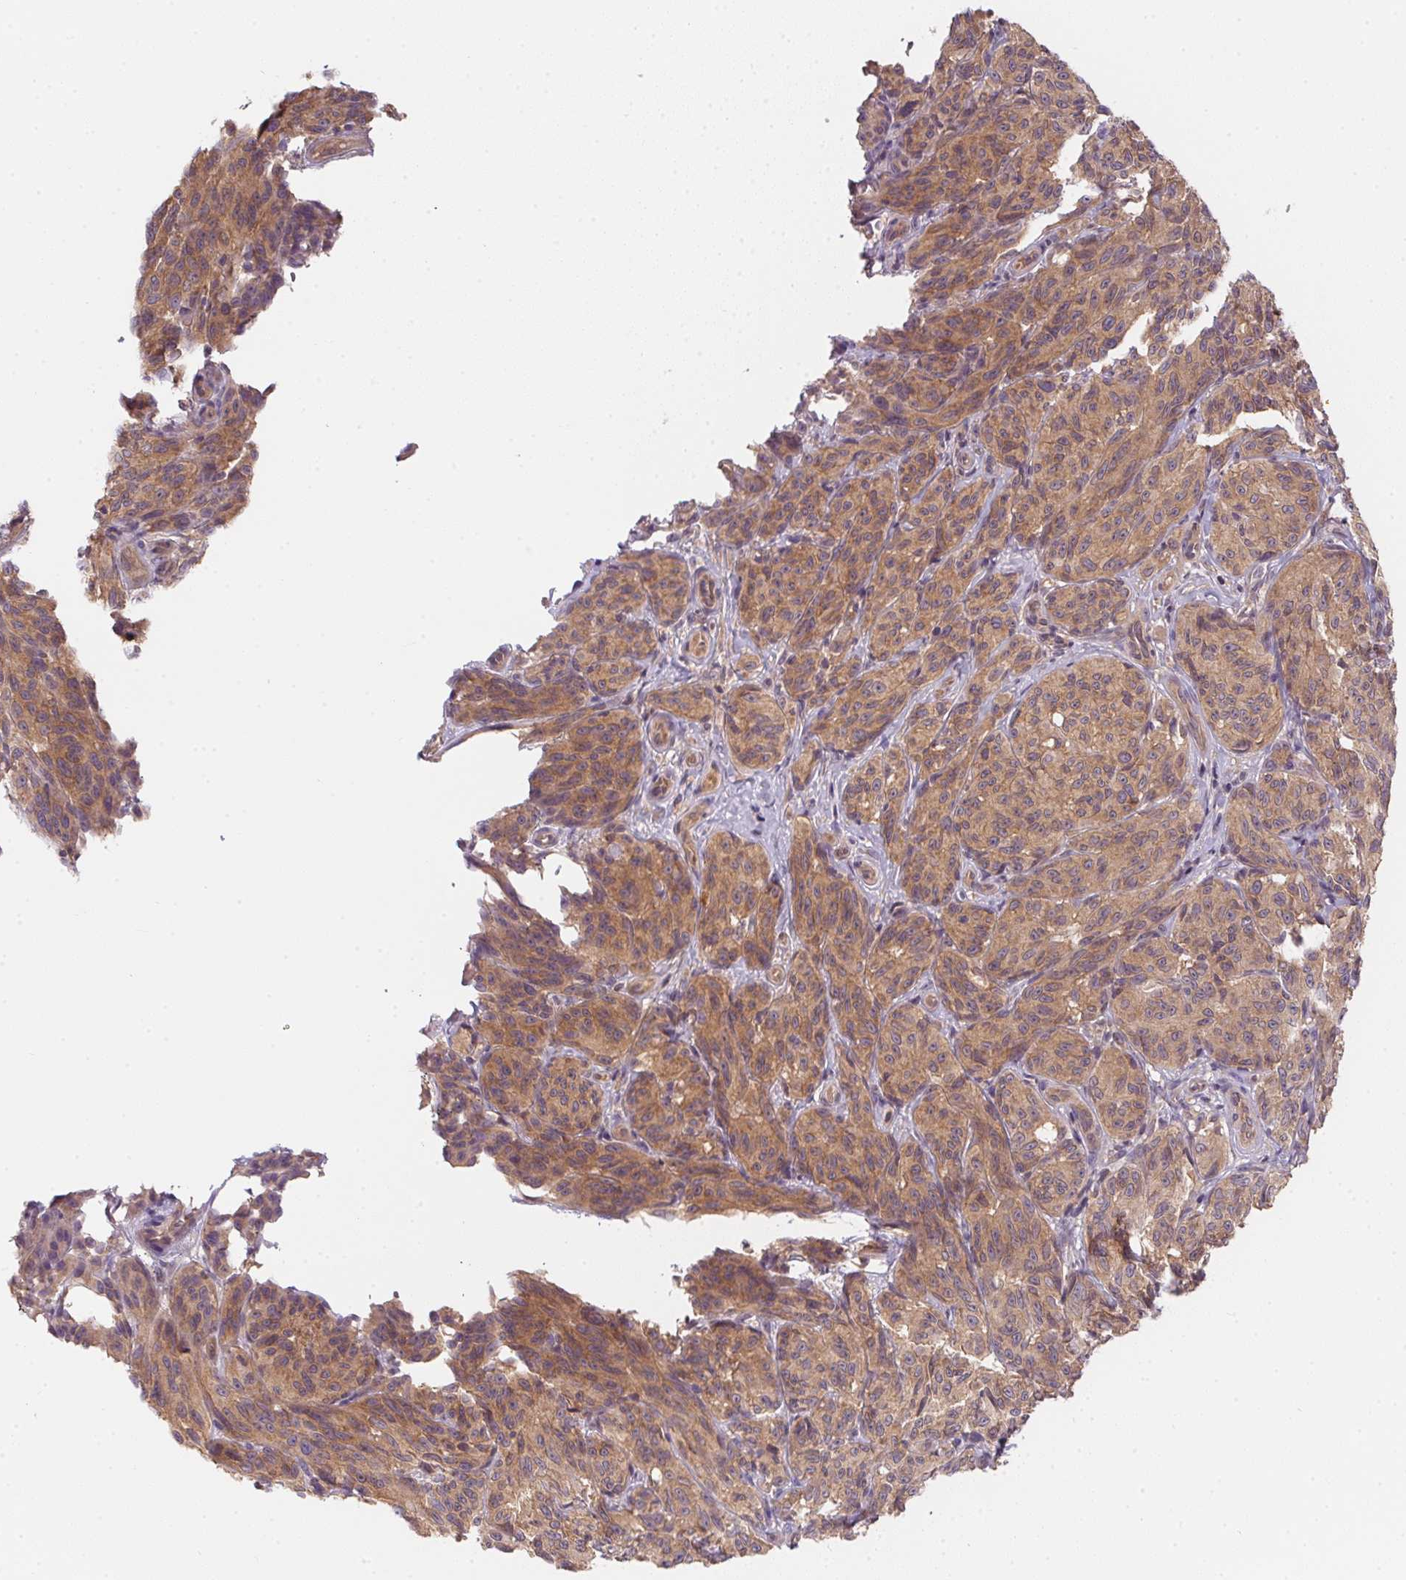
{"staining": {"intensity": "moderate", "quantity": ">75%", "location": "cytoplasmic/membranous"}, "tissue": "melanoma", "cell_type": "Tumor cells", "image_type": "cancer", "snomed": [{"axis": "morphology", "description": "Malignant melanoma, NOS"}, {"axis": "topography", "description": "Skin"}], "caption": "IHC photomicrograph of melanoma stained for a protein (brown), which demonstrates medium levels of moderate cytoplasmic/membranous staining in about >75% of tumor cells.", "gene": "PRKAA1", "patient": {"sex": "female", "age": 85}}